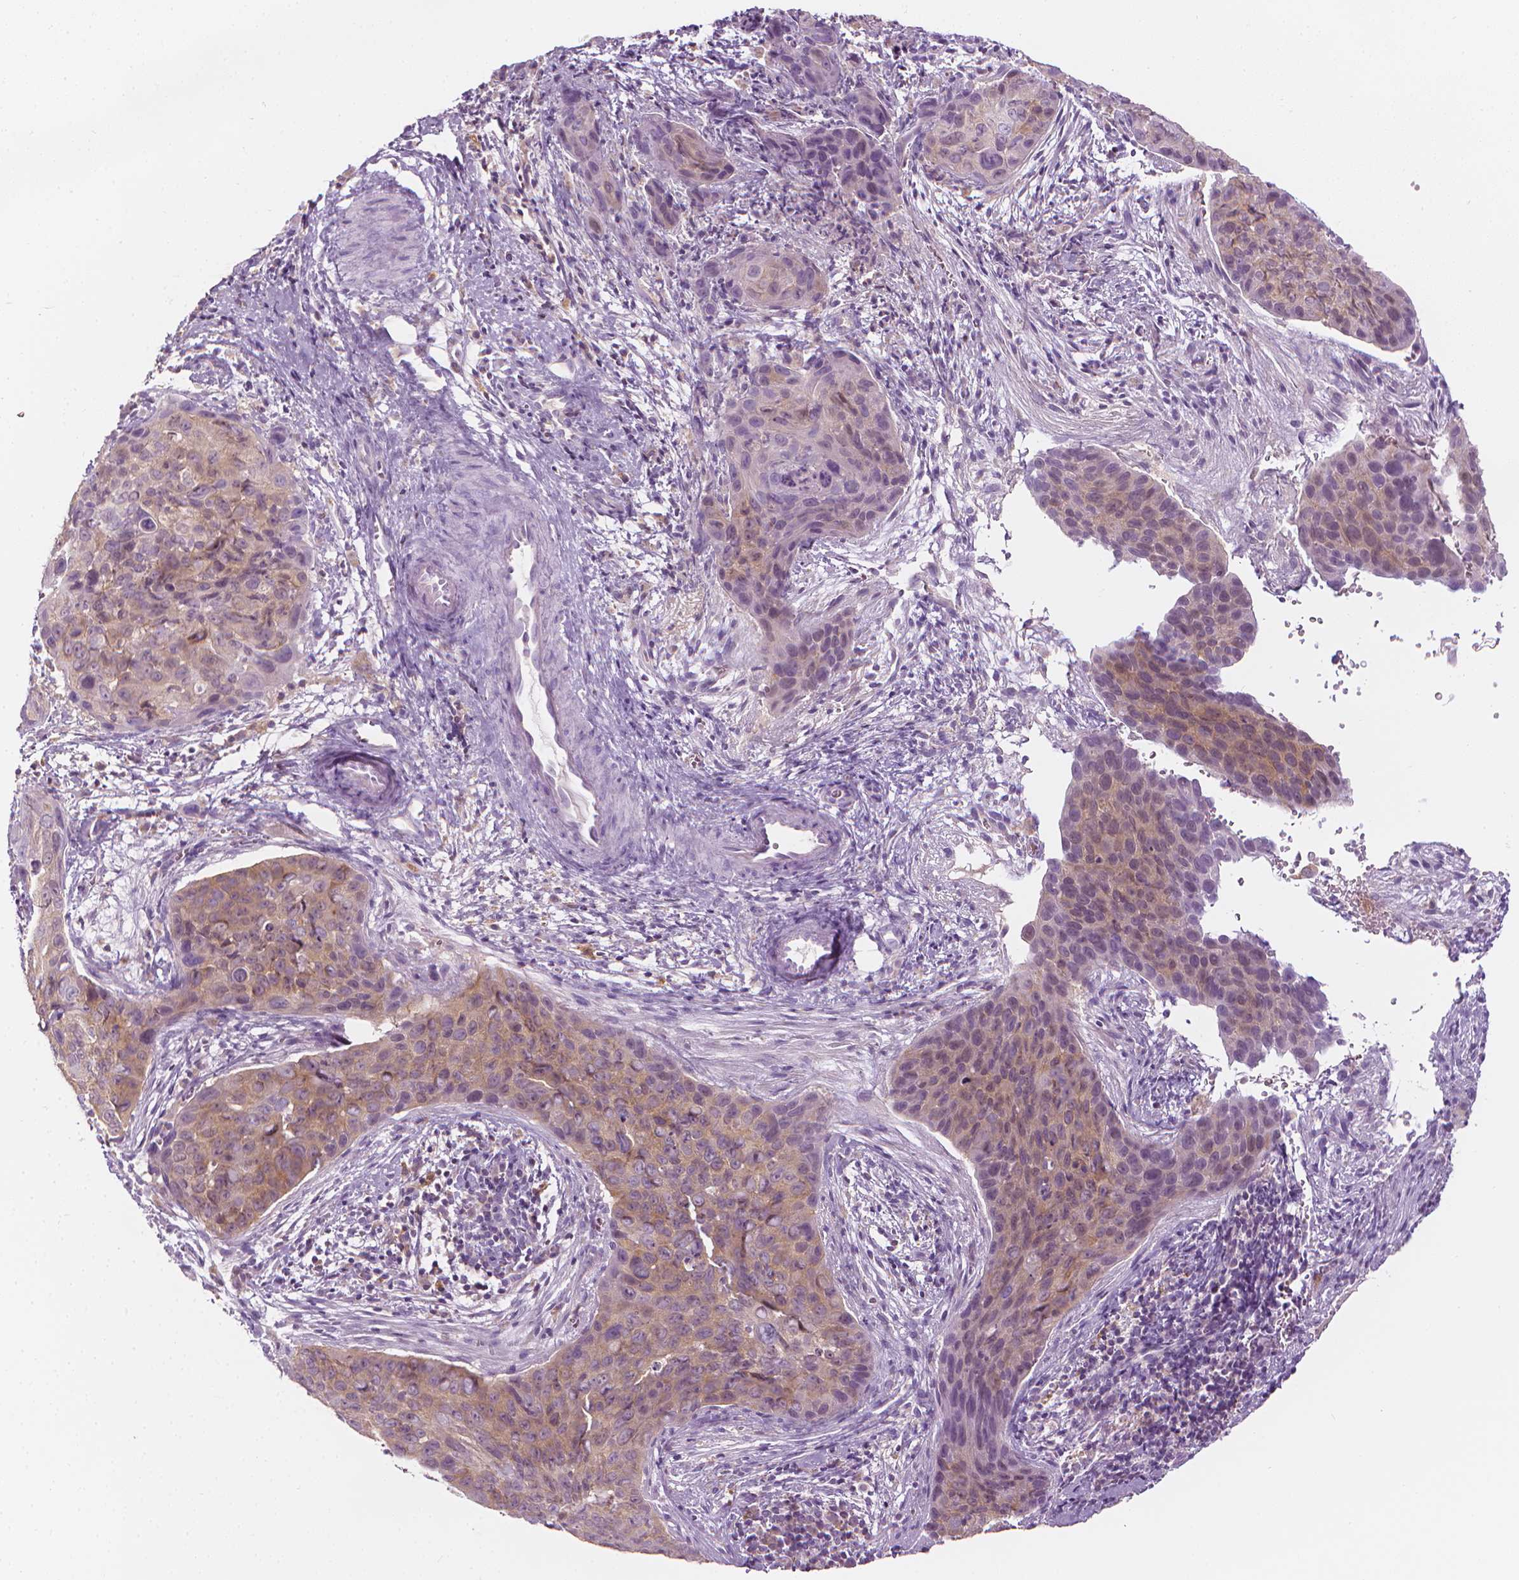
{"staining": {"intensity": "weak", "quantity": "25%-75%", "location": "cytoplasmic/membranous"}, "tissue": "cervical cancer", "cell_type": "Tumor cells", "image_type": "cancer", "snomed": [{"axis": "morphology", "description": "Squamous cell carcinoma, NOS"}, {"axis": "topography", "description": "Cervix"}], "caption": "Tumor cells reveal low levels of weak cytoplasmic/membranous staining in about 25%-75% of cells in human cervical cancer (squamous cell carcinoma).", "gene": "SHMT1", "patient": {"sex": "female", "age": 35}}